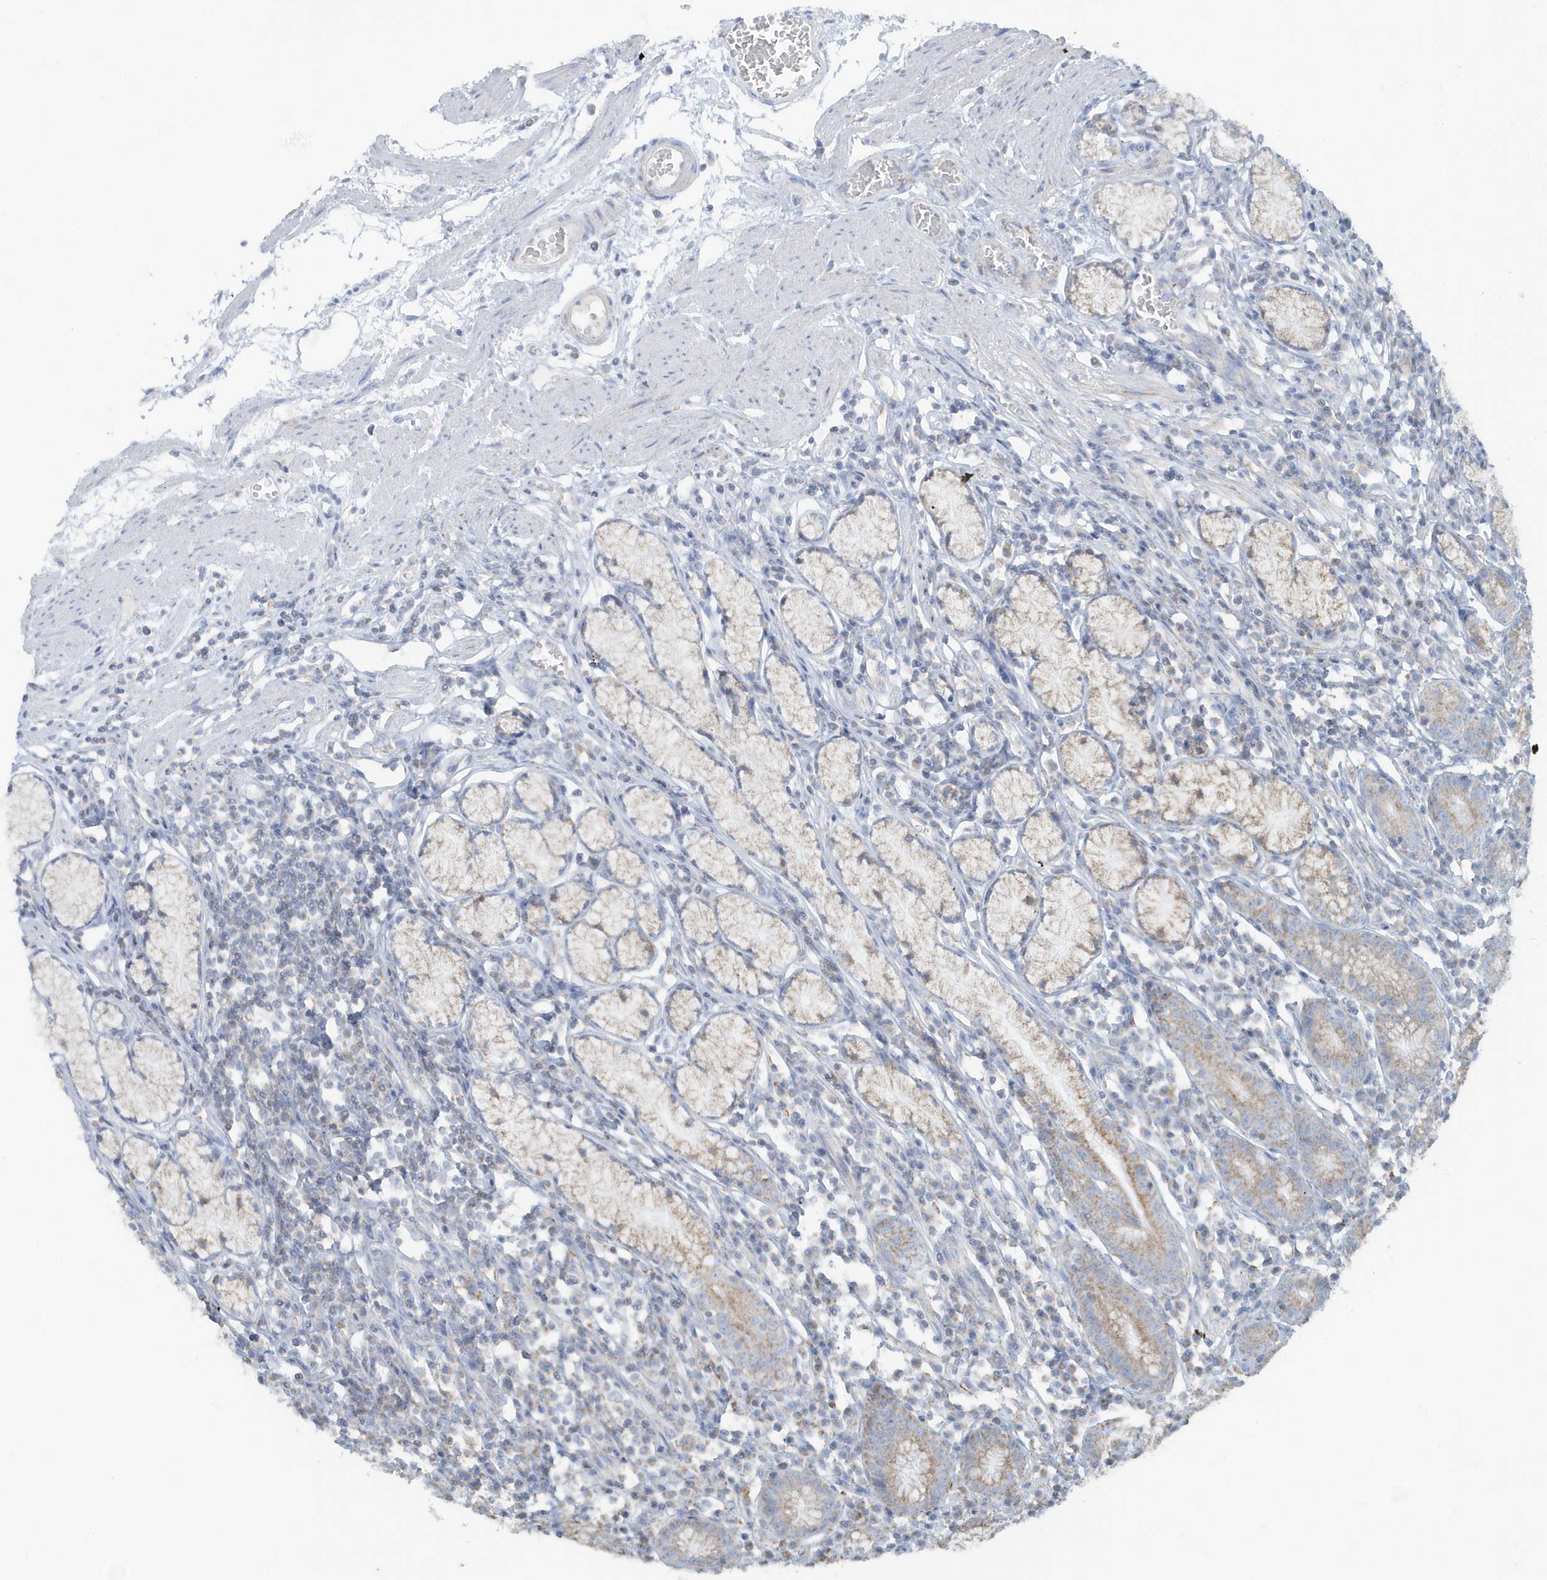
{"staining": {"intensity": "moderate", "quantity": "<25%", "location": "cytoplasmic/membranous"}, "tissue": "stomach", "cell_type": "Glandular cells", "image_type": "normal", "snomed": [{"axis": "morphology", "description": "Normal tissue, NOS"}, {"axis": "topography", "description": "Stomach"}], "caption": "Immunohistochemistry (DAB (3,3'-diaminobenzidine)) staining of benign stomach demonstrates moderate cytoplasmic/membranous protein staining in approximately <25% of glandular cells.", "gene": "RAB11FIP3", "patient": {"sex": "male", "age": 55}}